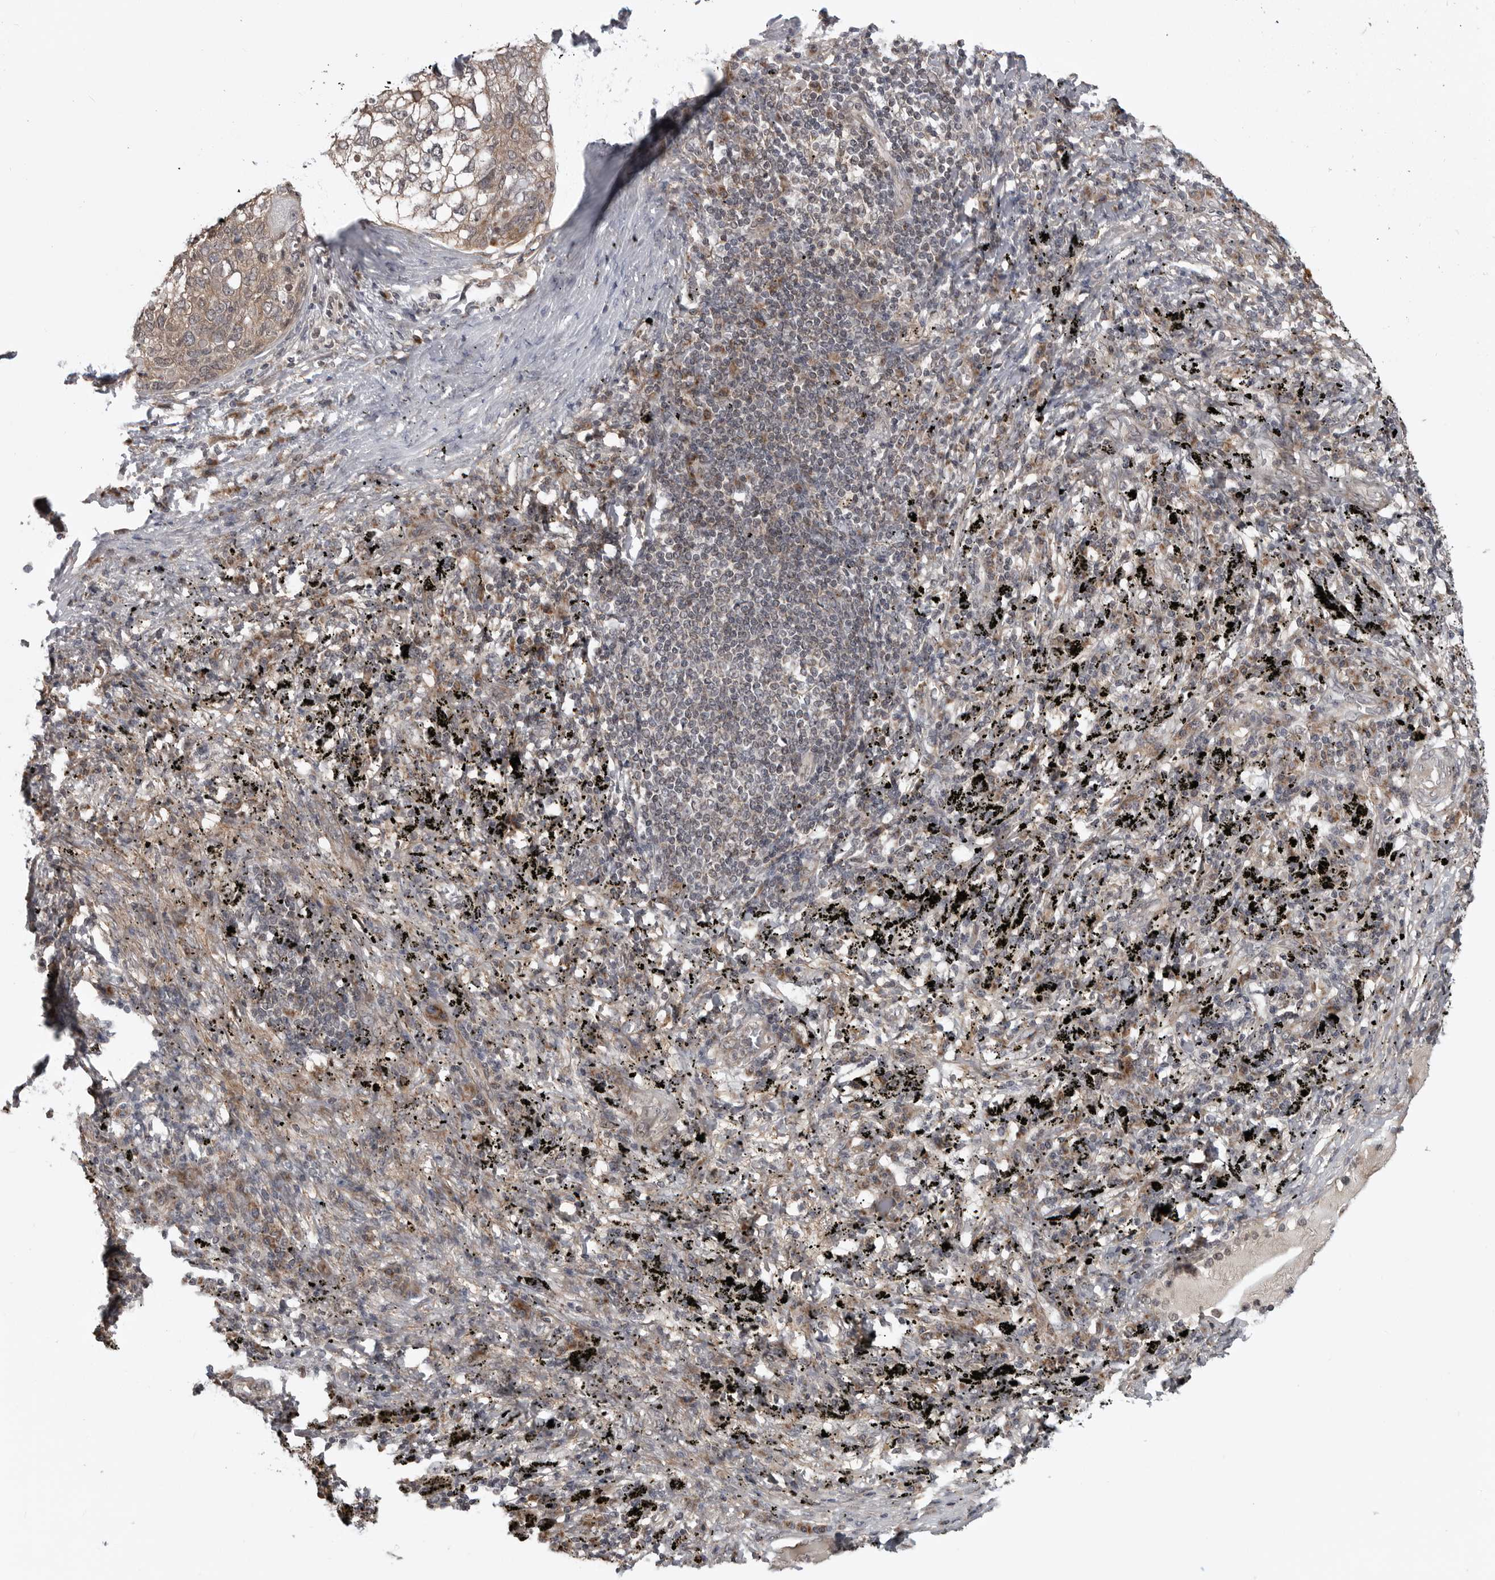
{"staining": {"intensity": "weak", "quantity": ">75%", "location": "cytoplasmic/membranous"}, "tissue": "lung cancer", "cell_type": "Tumor cells", "image_type": "cancer", "snomed": [{"axis": "morphology", "description": "Squamous cell carcinoma, NOS"}, {"axis": "topography", "description": "Lung"}], "caption": "An immunohistochemistry (IHC) photomicrograph of neoplastic tissue is shown. Protein staining in brown shows weak cytoplasmic/membranous positivity in lung cancer (squamous cell carcinoma) within tumor cells.", "gene": "FAAP100", "patient": {"sex": "female", "age": 63}}